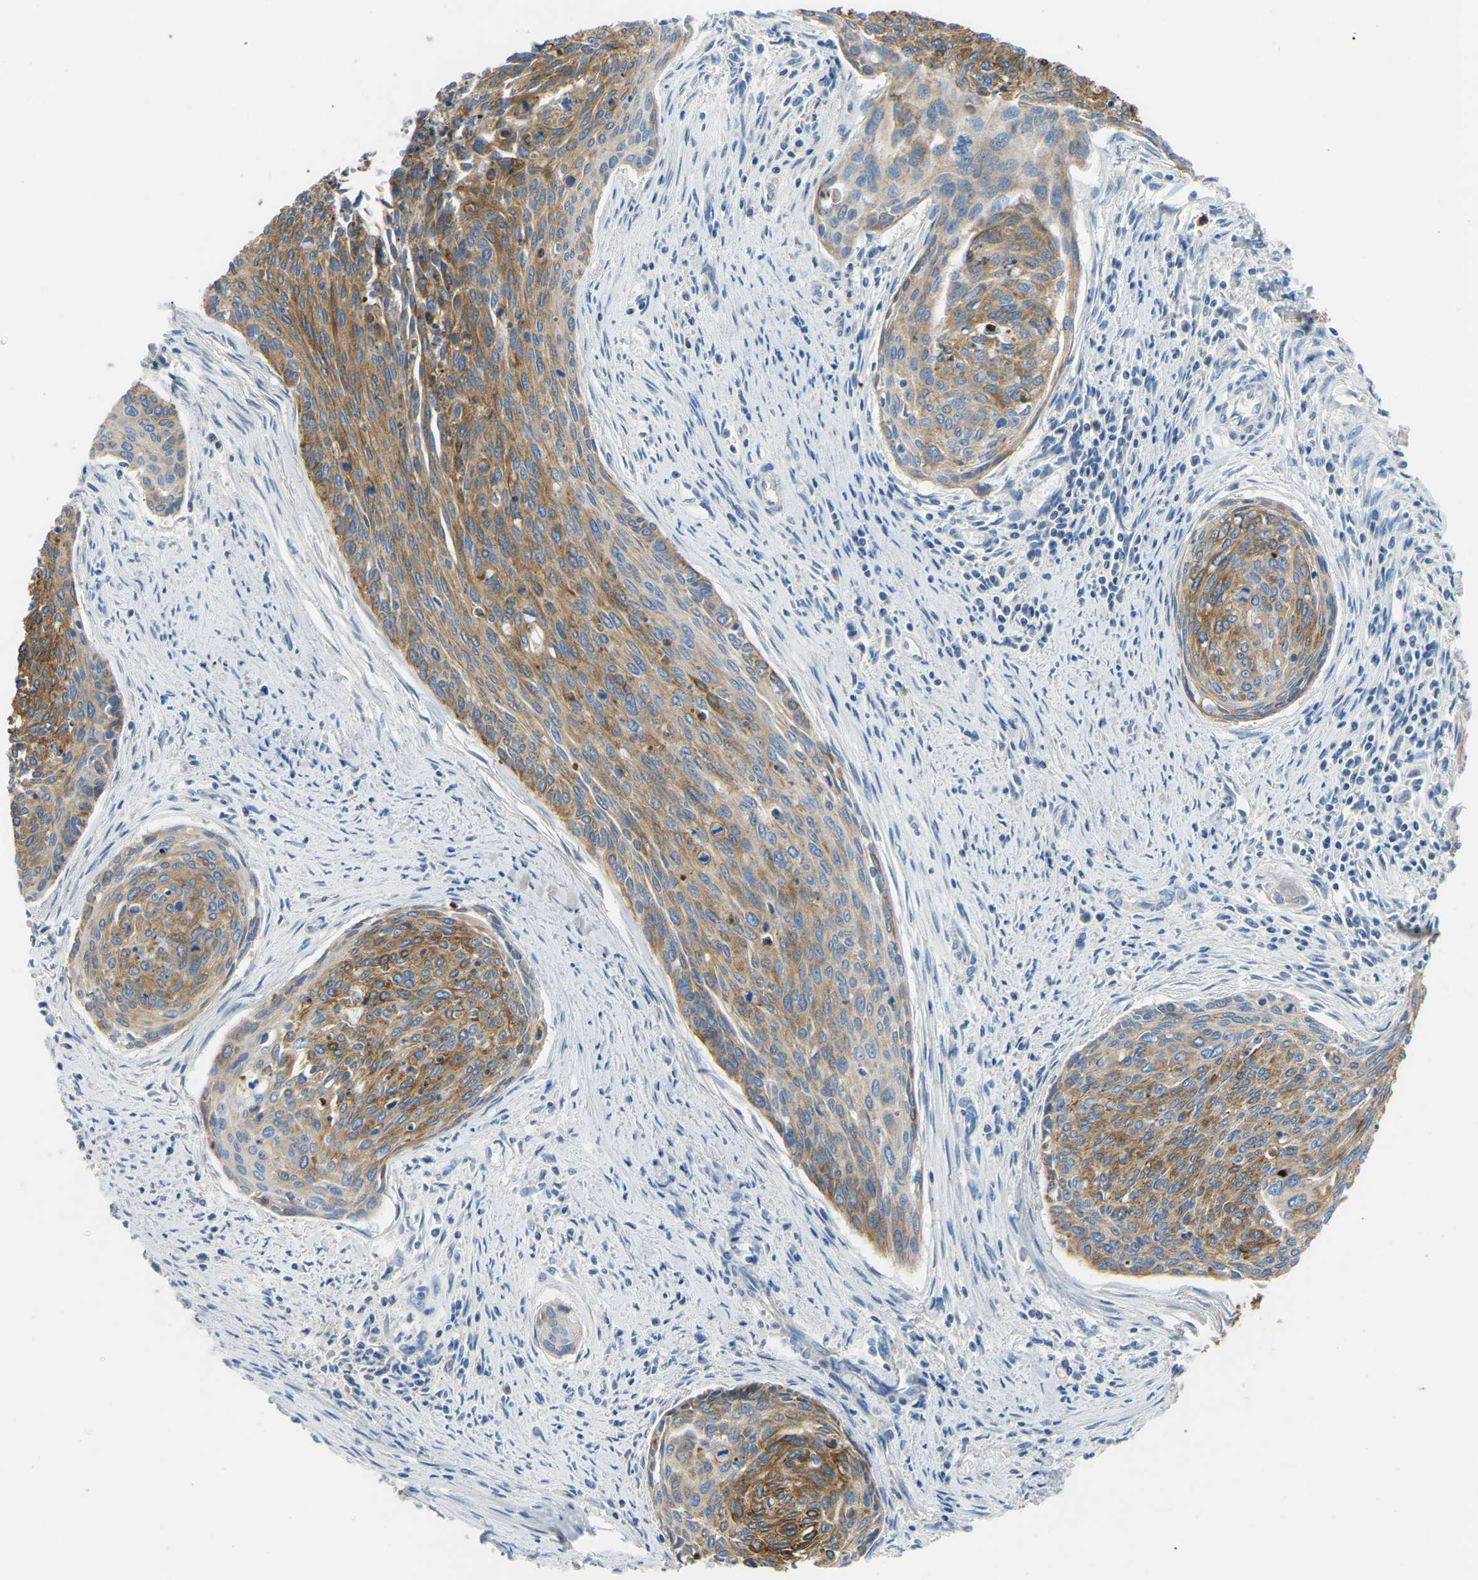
{"staining": {"intensity": "moderate", "quantity": ">75%", "location": "cytoplasmic/membranous"}, "tissue": "cervical cancer", "cell_type": "Tumor cells", "image_type": "cancer", "snomed": [{"axis": "morphology", "description": "Squamous cell carcinoma, NOS"}, {"axis": "topography", "description": "Cervix"}], "caption": "Protein expression analysis of cervical cancer demonstrates moderate cytoplasmic/membranous staining in approximately >75% of tumor cells.", "gene": "ZNF200", "patient": {"sex": "female", "age": 55}}